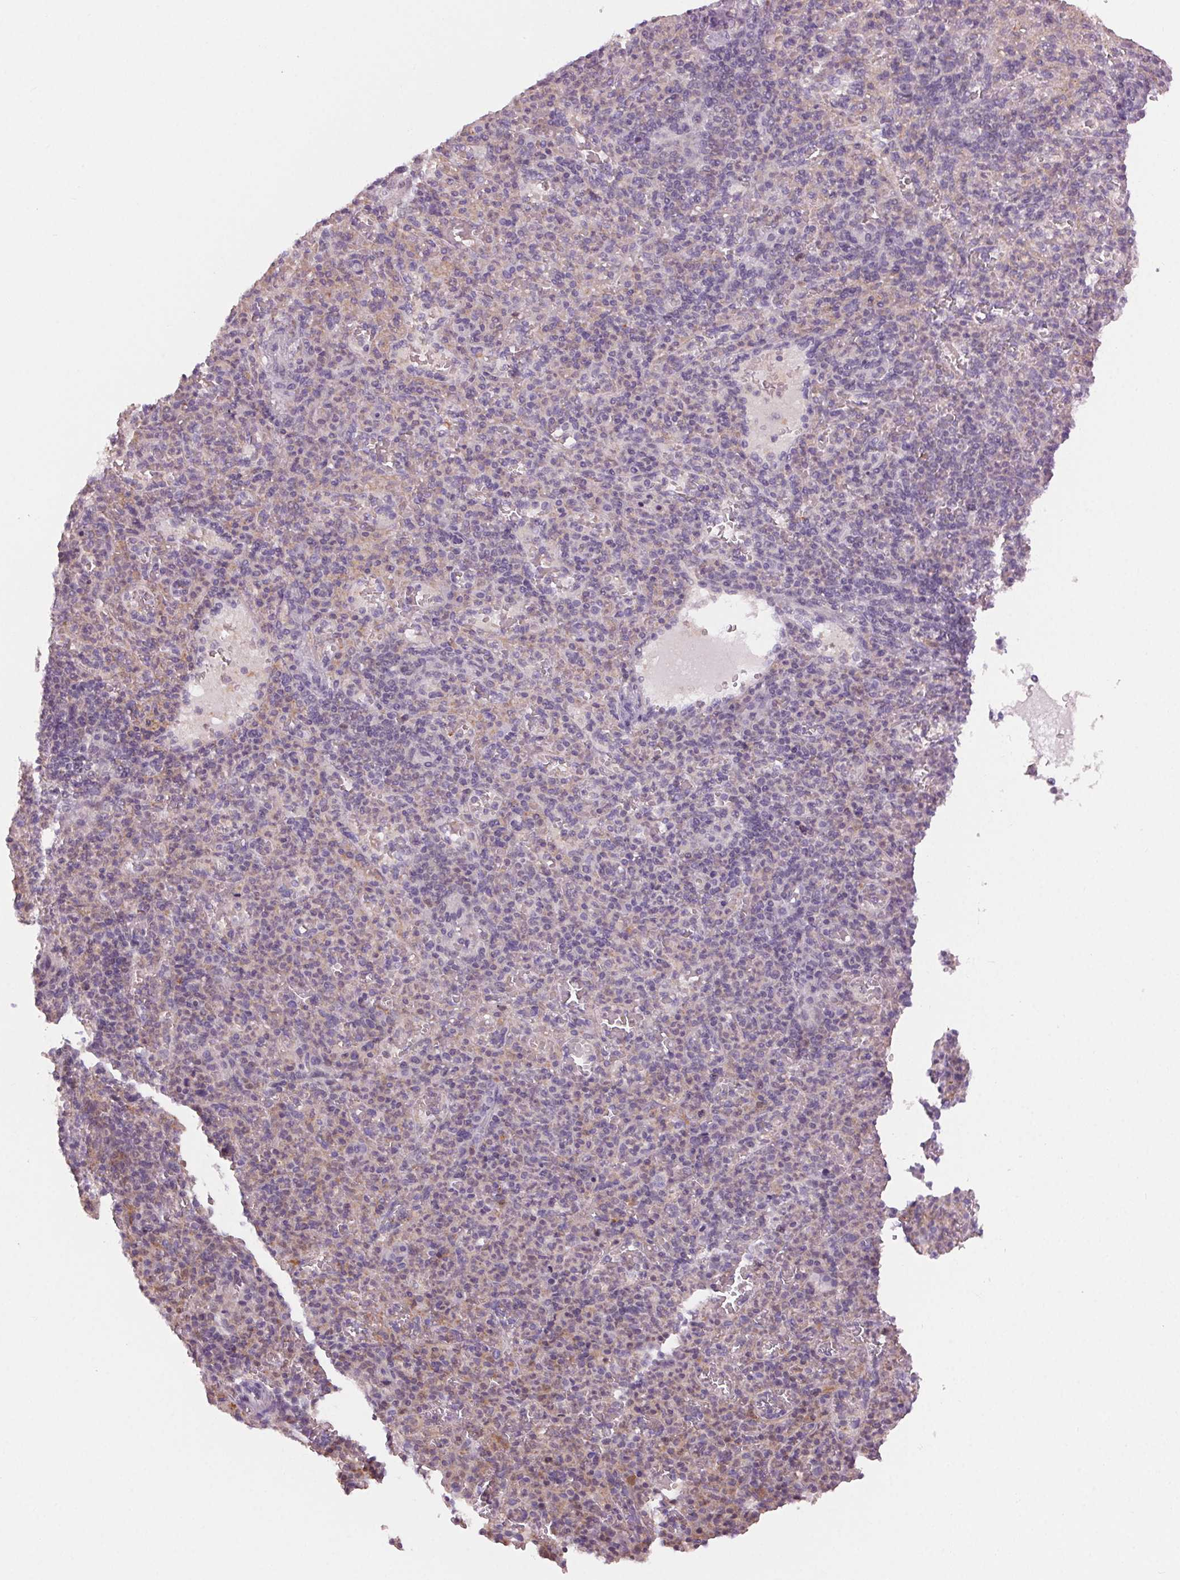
{"staining": {"intensity": "negative", "quantity": "none", "location": "none"}, "tissue": "spleen", "cell_type": "Cells in red pulp", "image_type": "normal", "snomed": [{"axis": "morphology", "description": "Normal tissue, NOS"}, {"axis": "topography", "description": "Spleen"}], "caption": "Immunohistochemical staining of benign spleen demonstrates no significant expression in cells in red pulp.", "gene": "SLC6A19", "patient": {"sex": "female", "age": 74}}